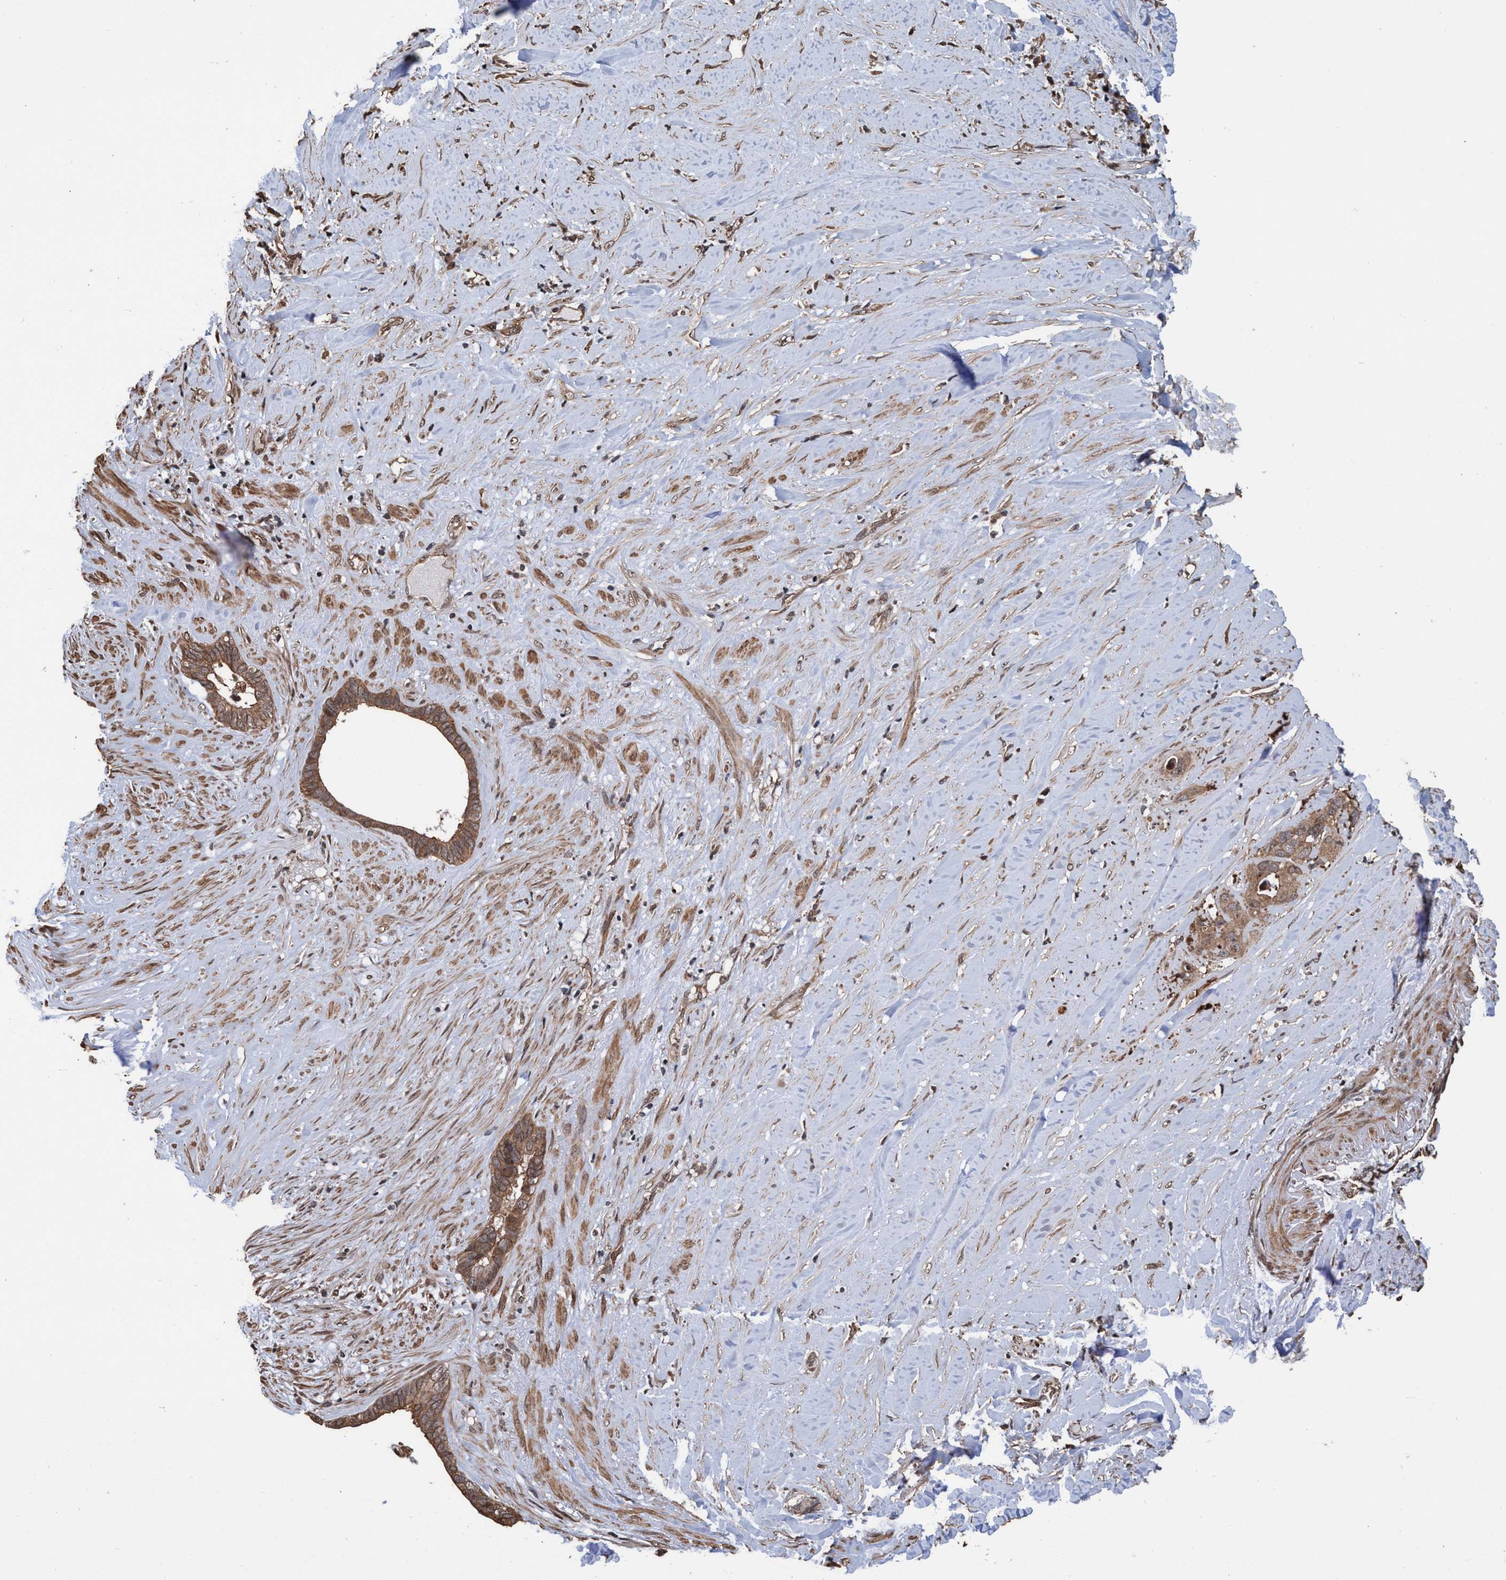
{"staining": {"intensity": "moderate", "quantity": ">75%", "location": "cytoplasmic/membranous"}, "tissue": "liver cancer", "cell_type": "Tumor cells", "image_type": "cancer", "snomed": [{"axis": "morphology", "description": "Cholangiocarcinoma"}, {"axis": "topography", "description": "Liver"}], "caption": "This micrograph exhibits liver cancer (cholangiocarcinoma) stained with immunohistochemistry to label a protein in brown. The cytoplasmic/membranous of tumor cells show moderate positivity for the protein. Nuclei are counter-stained blue.", "gene": "TRPC7", "patient": {"sex": "female", "age": 65}}